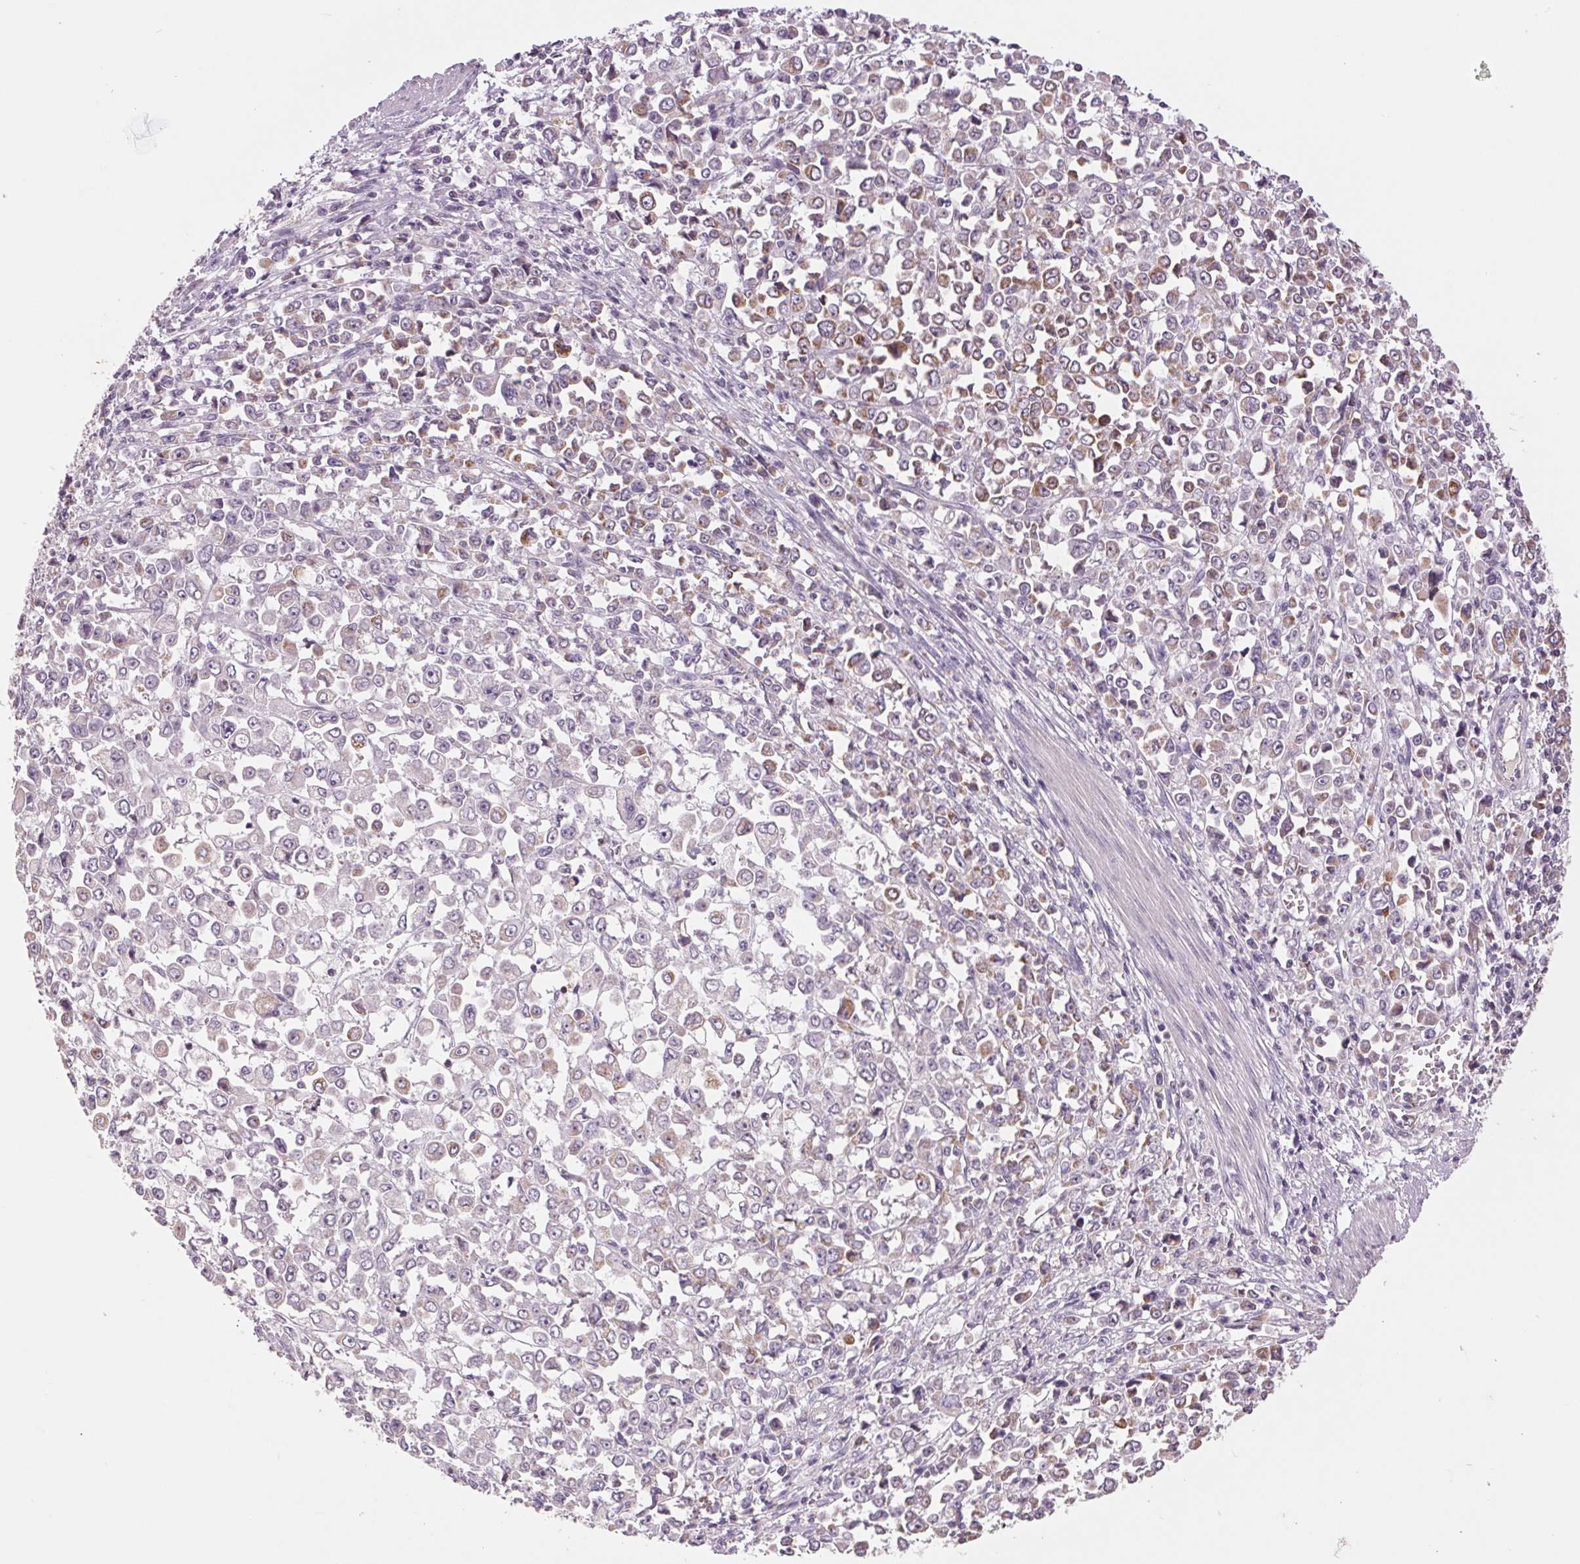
{"staining": {"intensity": "moderate", "quantity": "<25%", "location": "cytoplasmic/membranous"}, "tissue": "stomach cancer", "cell_type": "Tumor cells", "image_type": "cancer", "snomed": [{"axis": "morphology", "description": "Adenocarcinoma, NOS"}, {"axis": "topography", "description": "Stomach, upper"}], "caption": "Immunohistochemical staining of stomach cancer exhibits low levels of moderate cytoplasmic/membranous staining in about <25% of tumor cells.", "gene": "COX6A1", "patient": {"sex": "male", "age": 70}}